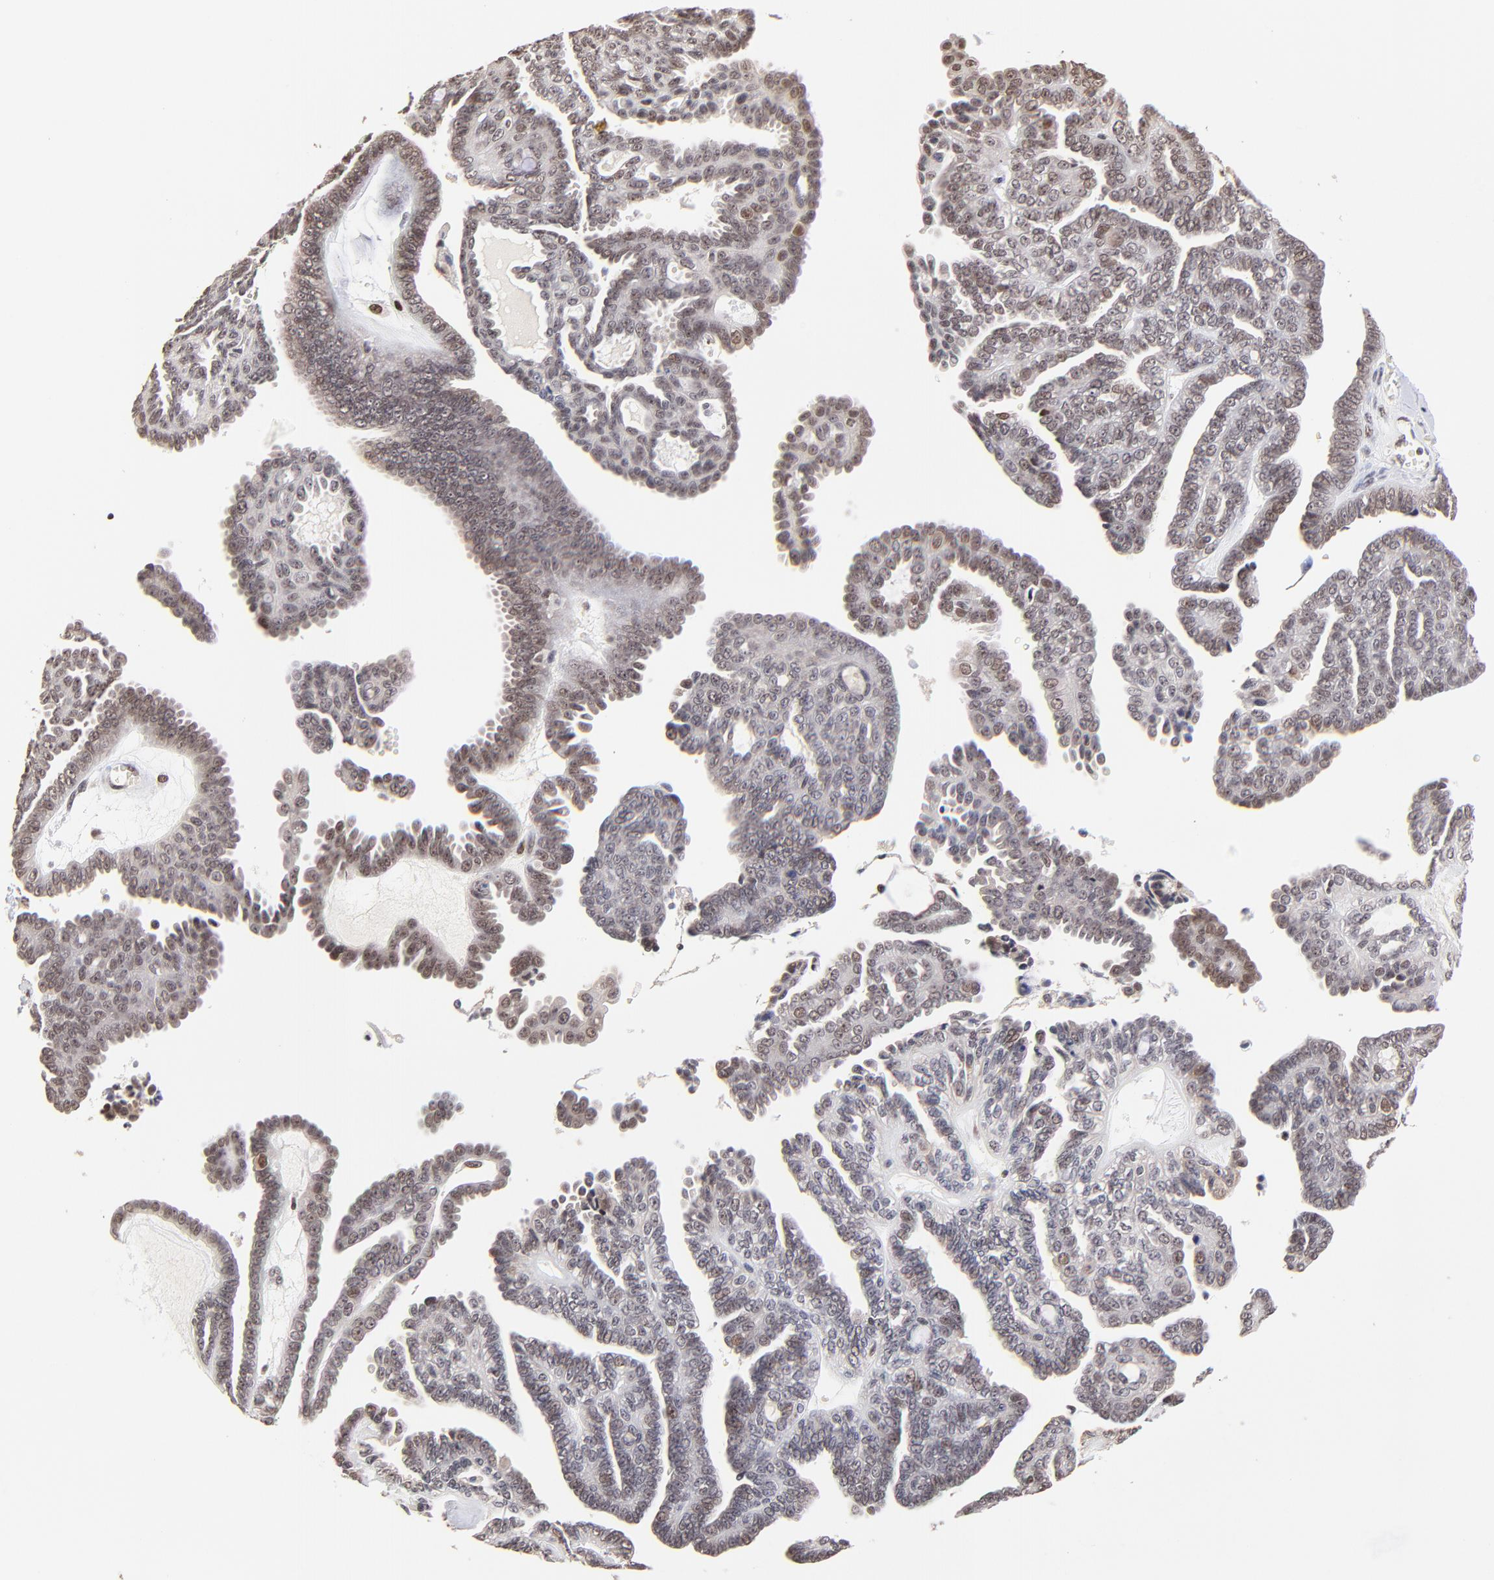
{"staining": {"intensity": "weak", "quantity": ">75%", "location": "nuclear"}, "tissue": "ovarian cancer", "cell_type": "Tumor cells", "image_type": "cancer", "snomed": [{"axis": "morphology", "description": "Cystadenocarcinoma, serous, NOS"}, {"axis": "topography", "description": "Ovary"}], "caption": "Protein analysis of ovarian serous cystadenocarcinoma tissue exhibits weak nuclear expression in approximately >75% of tumor cells.", "gene": "ZNF670", "patient": {"sex": "female", "age": 71}}